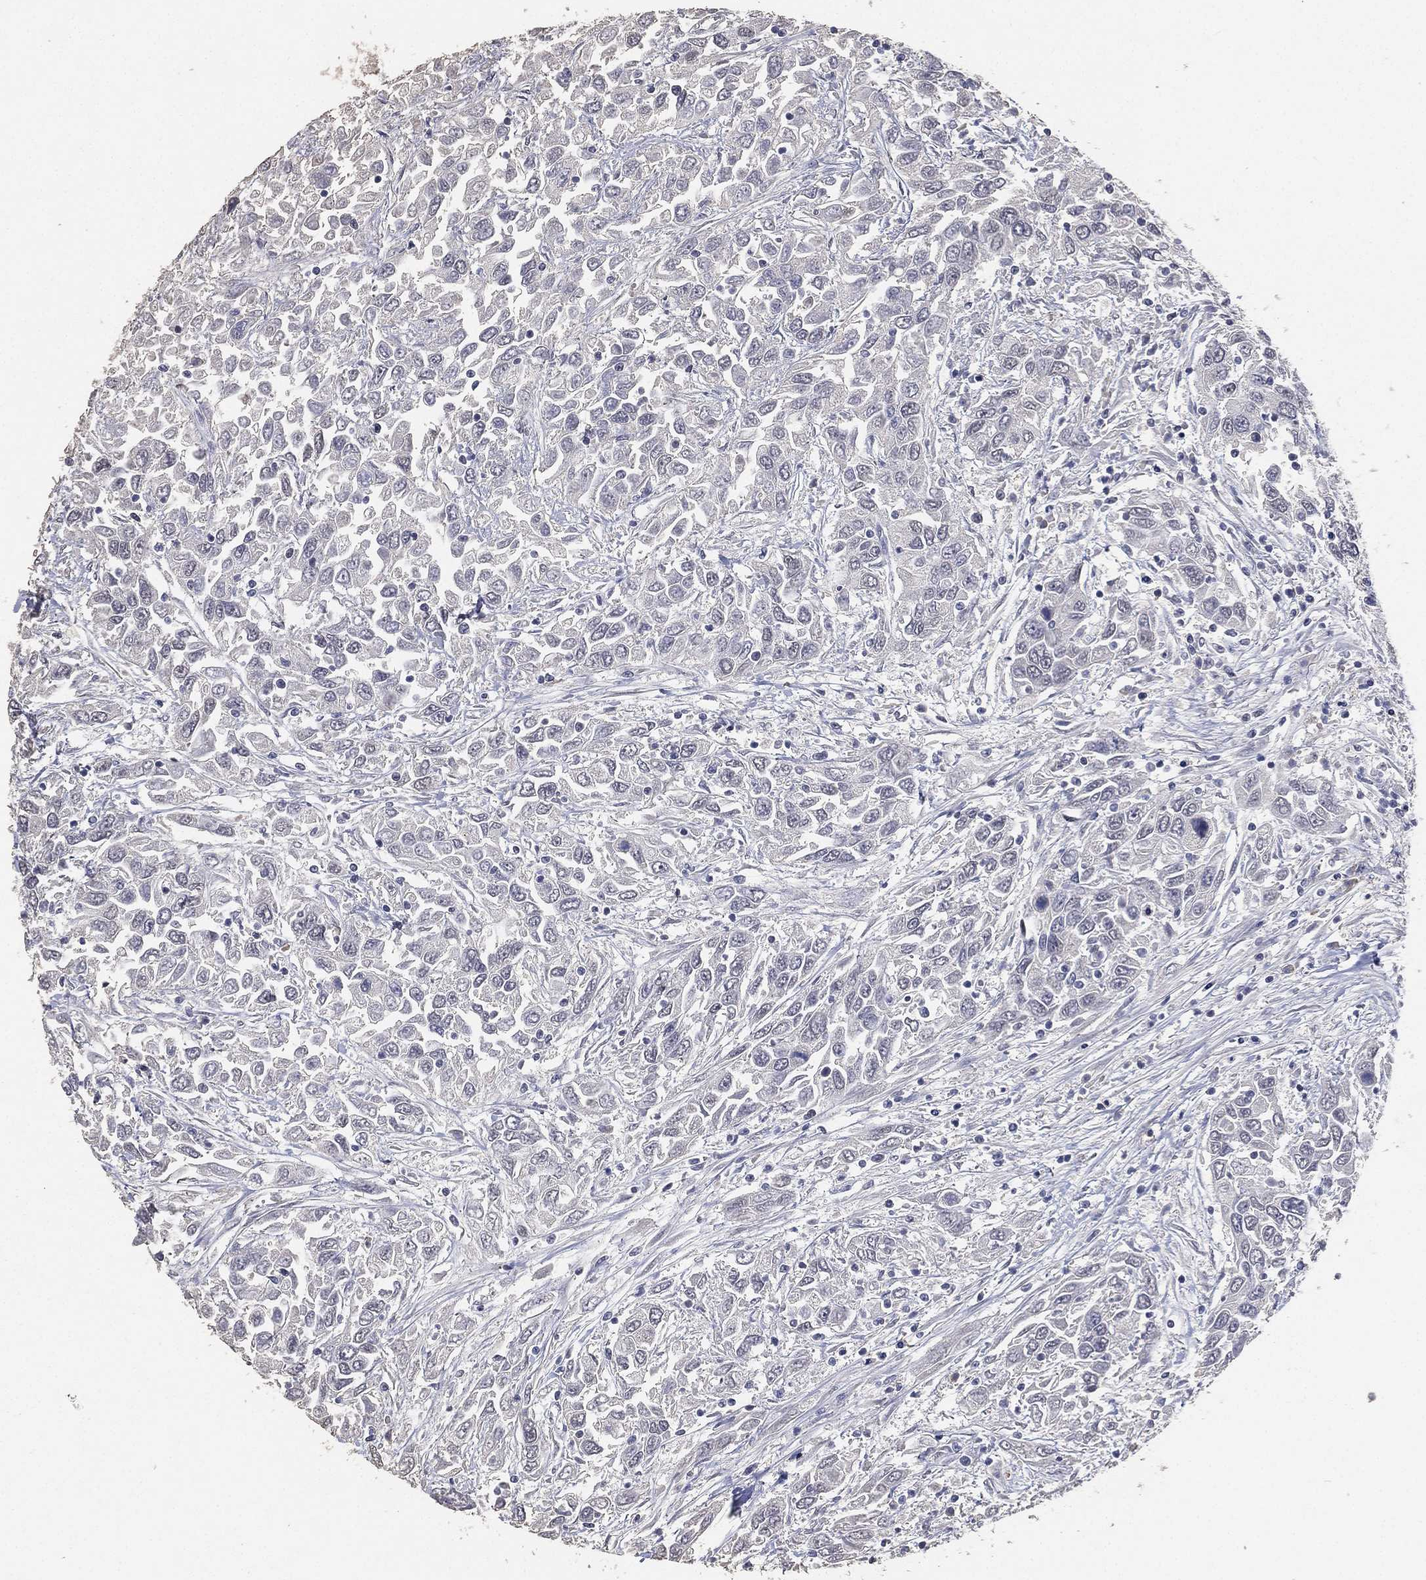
{"staining": {"intensity": "negative", "quantity": "none", "location": "none"}, "tissue": "urothelial cancer", "cell_type": "Tumor cells", "image_type": "cancer", "snomed": [{"axis": "morphology", "description": "Urothelial carcinoma, High grade"}, {"axis": "topography", "description": "Urinary bladder"}], "caption": "Urothelial cancer was stained to show a protein in brown. There is no significant expression in tumor cells.", "gene": "DSG1", "patient": {"sex": "male", "age": 76}}